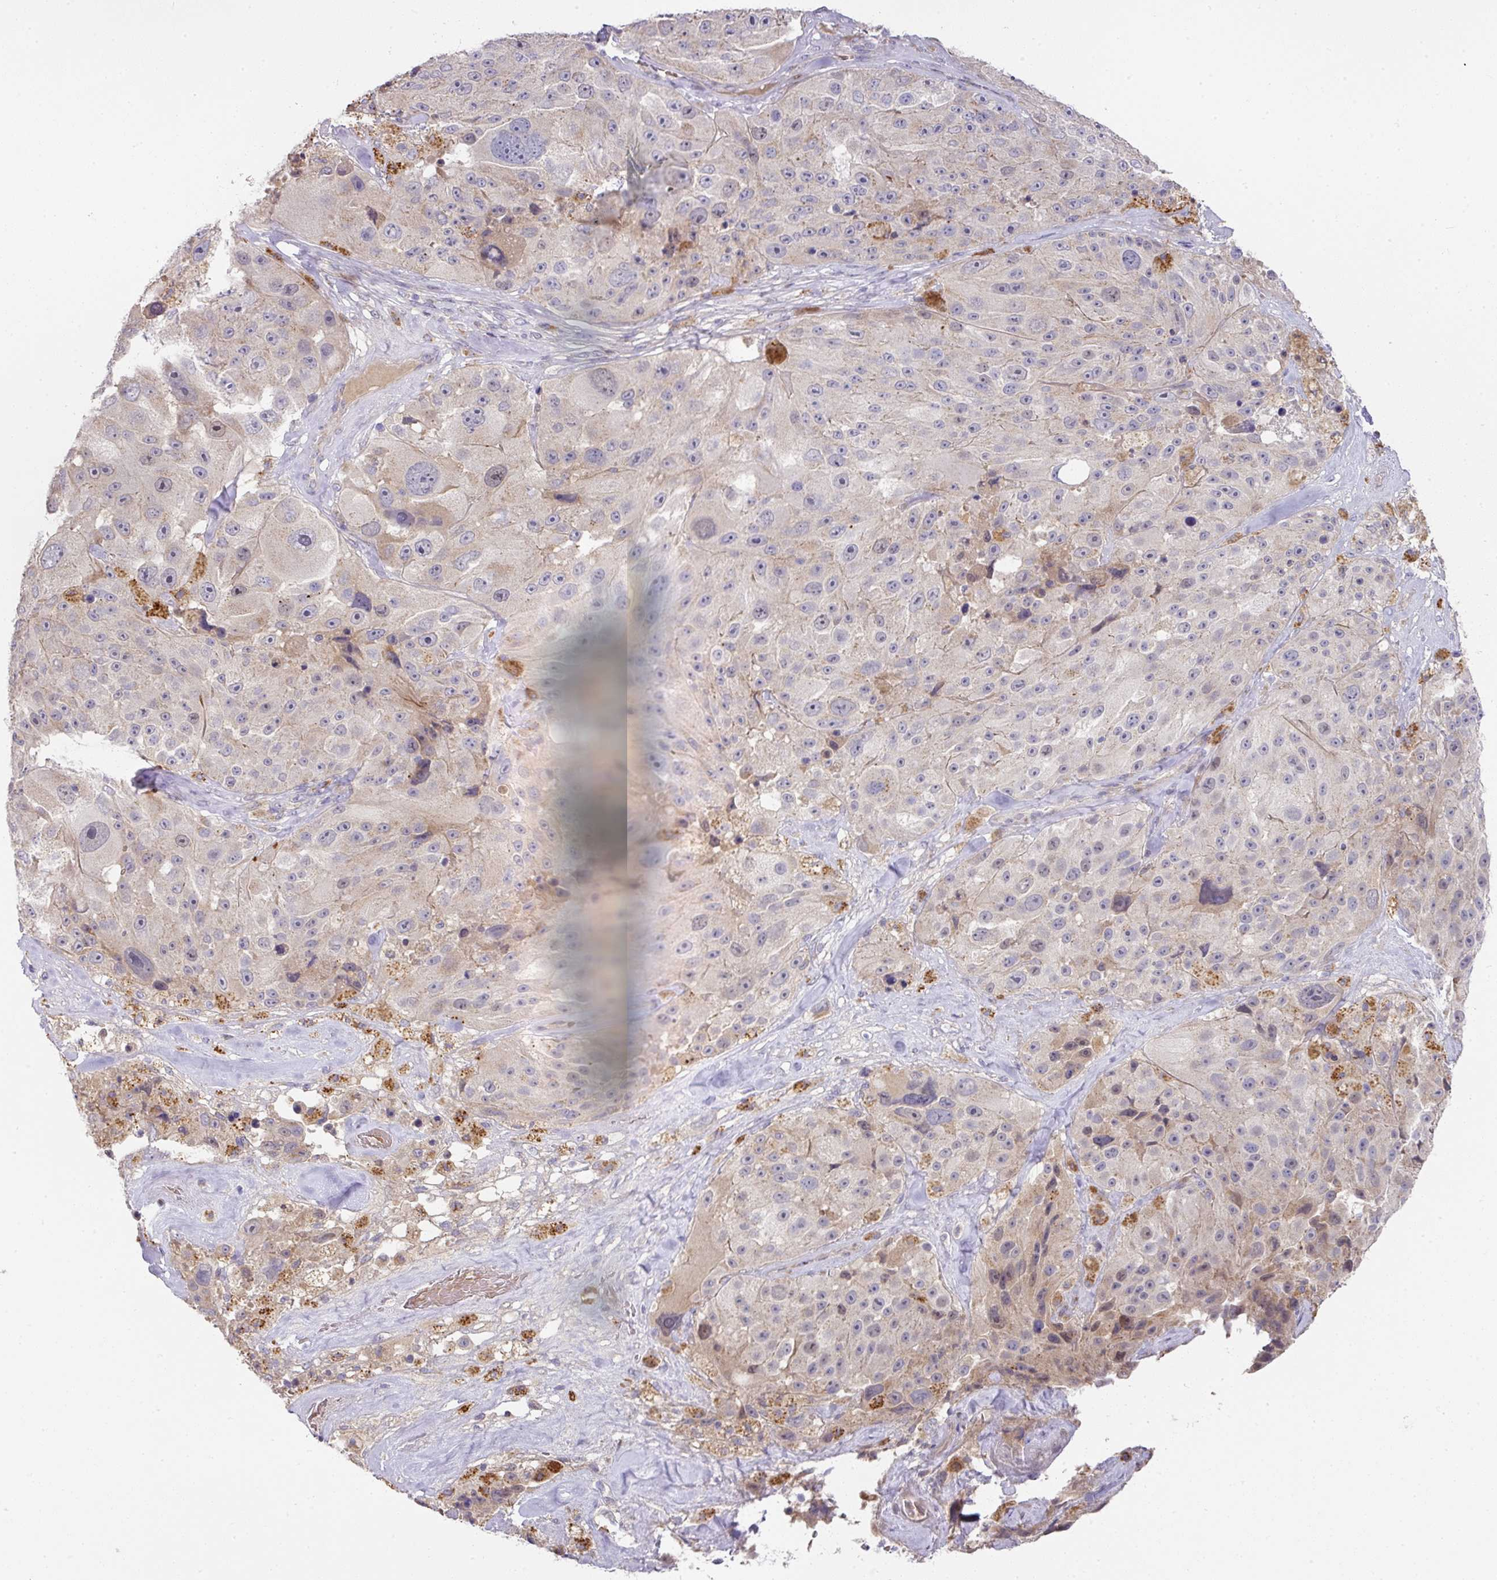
{"staining": {"intensity": "weak", "quantity": "<25%", "location": "cytoplasmic/membranous"}, "tissue": "melanoma", "cell_type": "Tumor cells", "image_type": "cancer", "snomed": [{"axis": "morphology", "description": "Malignant melanoma, Metastatic site"}, {"axis": "topography", "description": "Lymph node"}], "caption": "Immunohistochemistry (IHC) image of malignant melanoma (metastatic site) stained for a protein (brown), which displays no staining in tumor cells. (DAB (3,3'-diaminobenzidine) immunohistochemistry visualized using brightfield microscopy, high magnification).", "gene": "TARM1", "patient": {"sex": "male", "age": 62}}